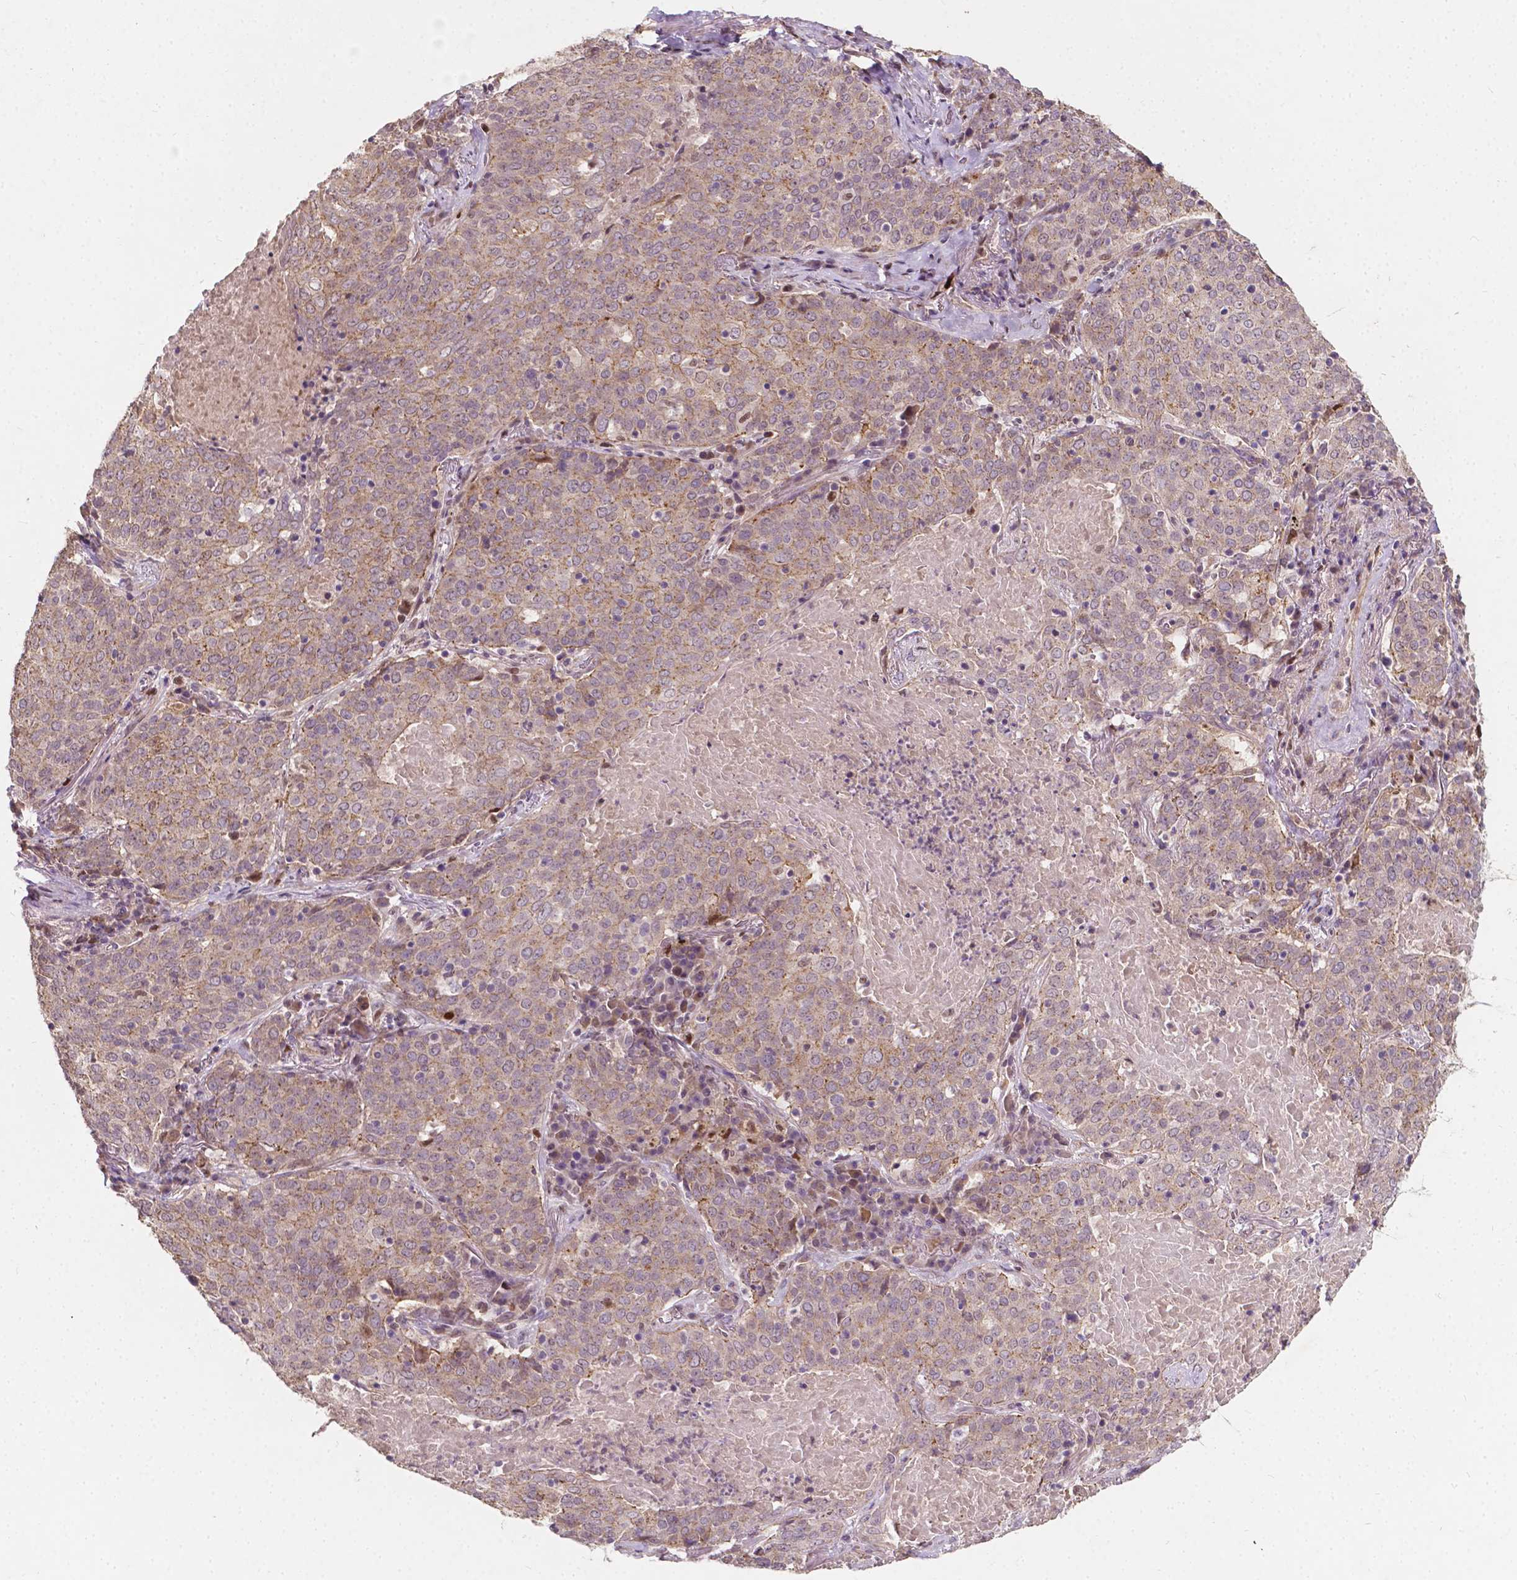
{"staining": {"intensity": "weak", "quantity": "25%-75%", "location": "cytoplasmic/membranous"}, "tissue": "lung cancer", "cell_type": "Tumor cells", "image_type": "cancer", "snomed": [{"axis": "morphology", "description": "Squamous cell carcinoma, NOS"}, {"axis": "topography", "description": "Lung"}], "caption": "A high-resolution micrograph shows immunohistochemistry (IHC) staining of squamous cell carcinoma (lung), which shows weak cytoplasmic/membranous positivity in about 25%-75% of tumor cells.", "gene": "DUSP16", "patient": {"sex": "male", "age": 82}}